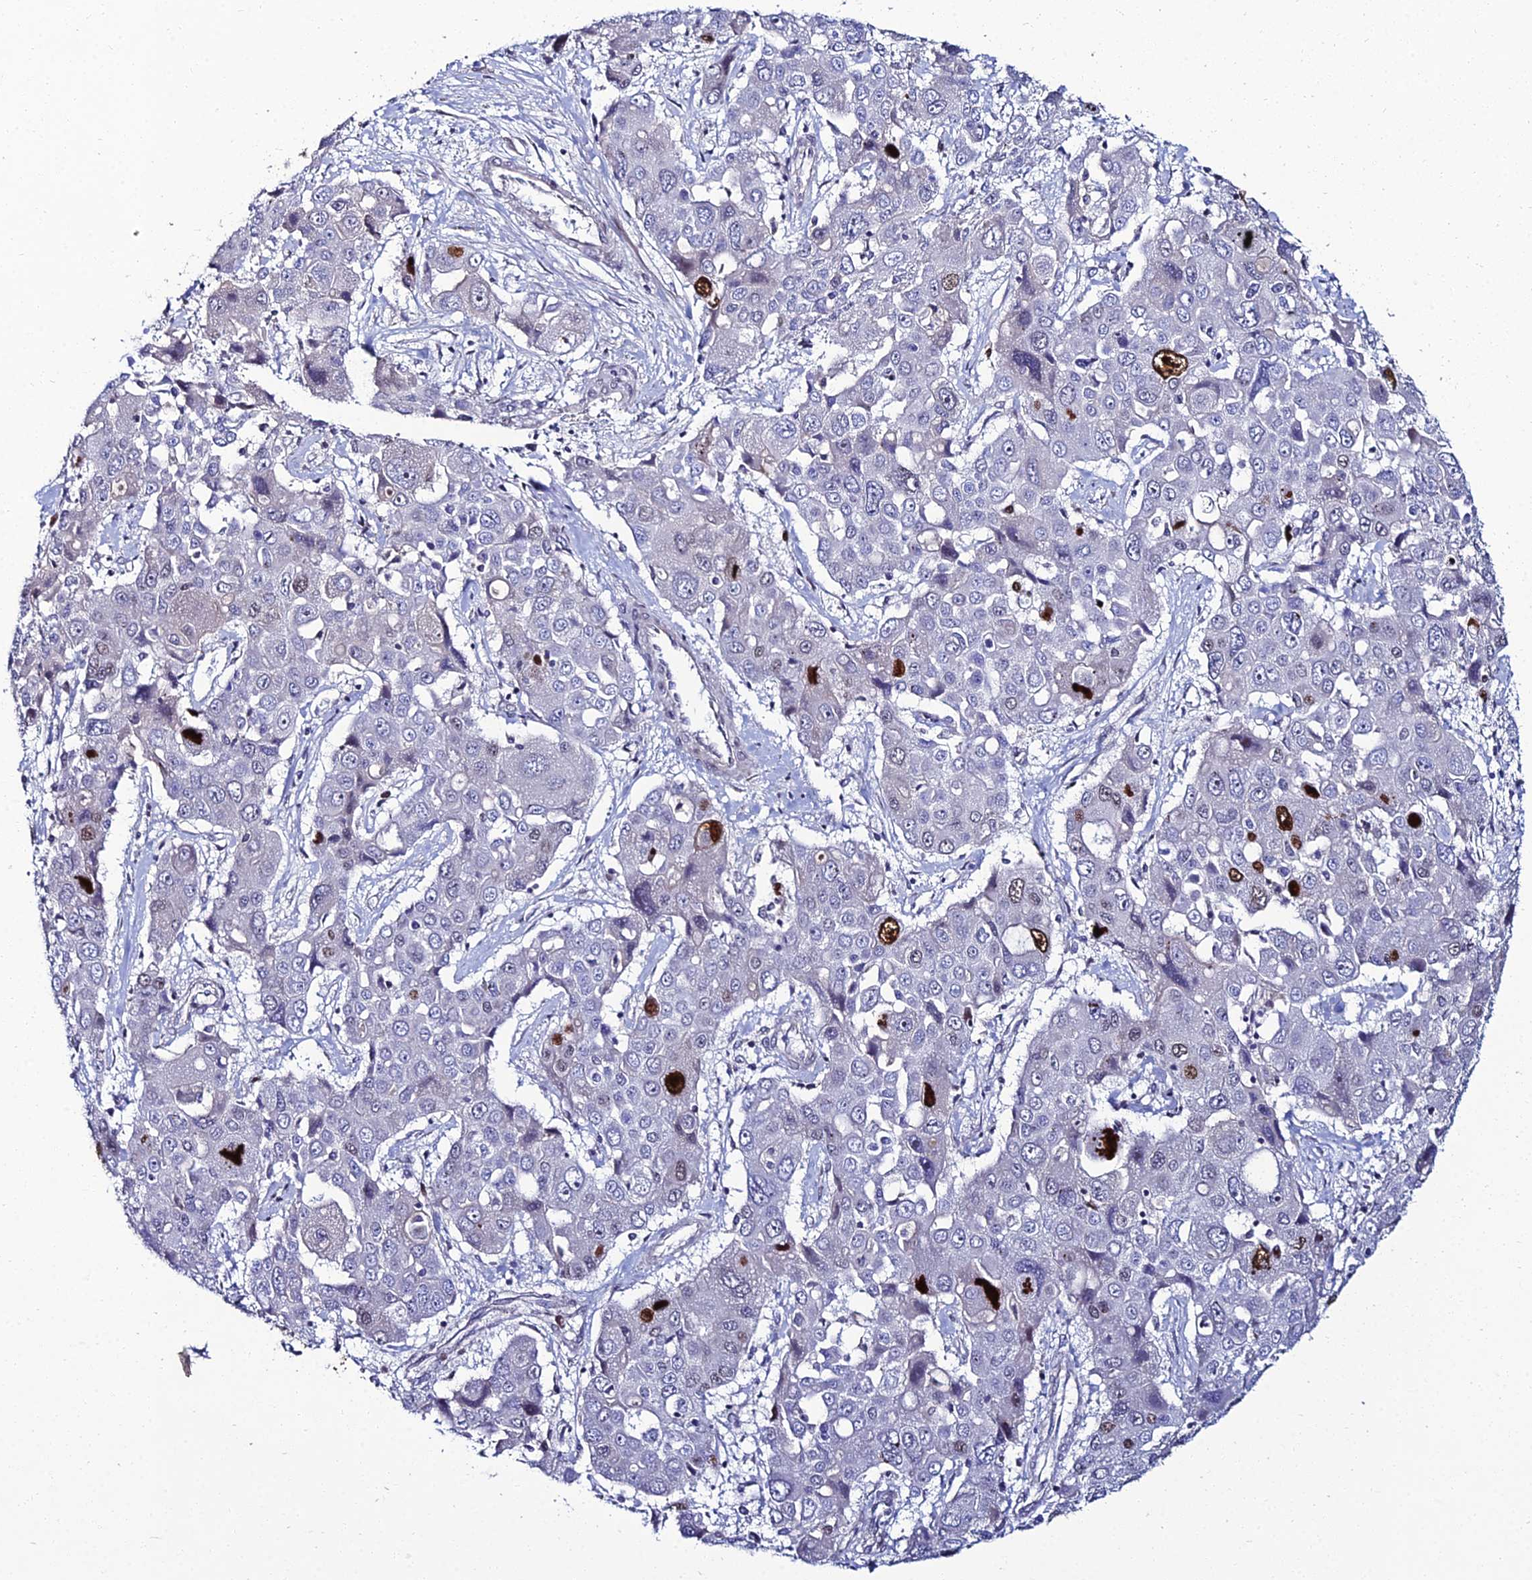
{"staining": {"intensity": "strong", "quantity": "<25%", "location": "nuclear"}, "tissue": "liver cancer", "cell_type": "Tumor cells", "image_type": "cancer", "snomed": [{"axis": "morphology", "description": "Cholangiocarcinoma"}, {"axis": "topography", "description": "Liver"}], "caption": "Liver cancer (cholangiocarcinoma) stained with DAB (3,3'-diaminobenzidine) immunohistochemistry (IHC) displays medium levels of strong nuclear expression in approximately <25% of tumor cells.", "gene": "TAF9B", "patient": {"sex": "male", "age": 67}}